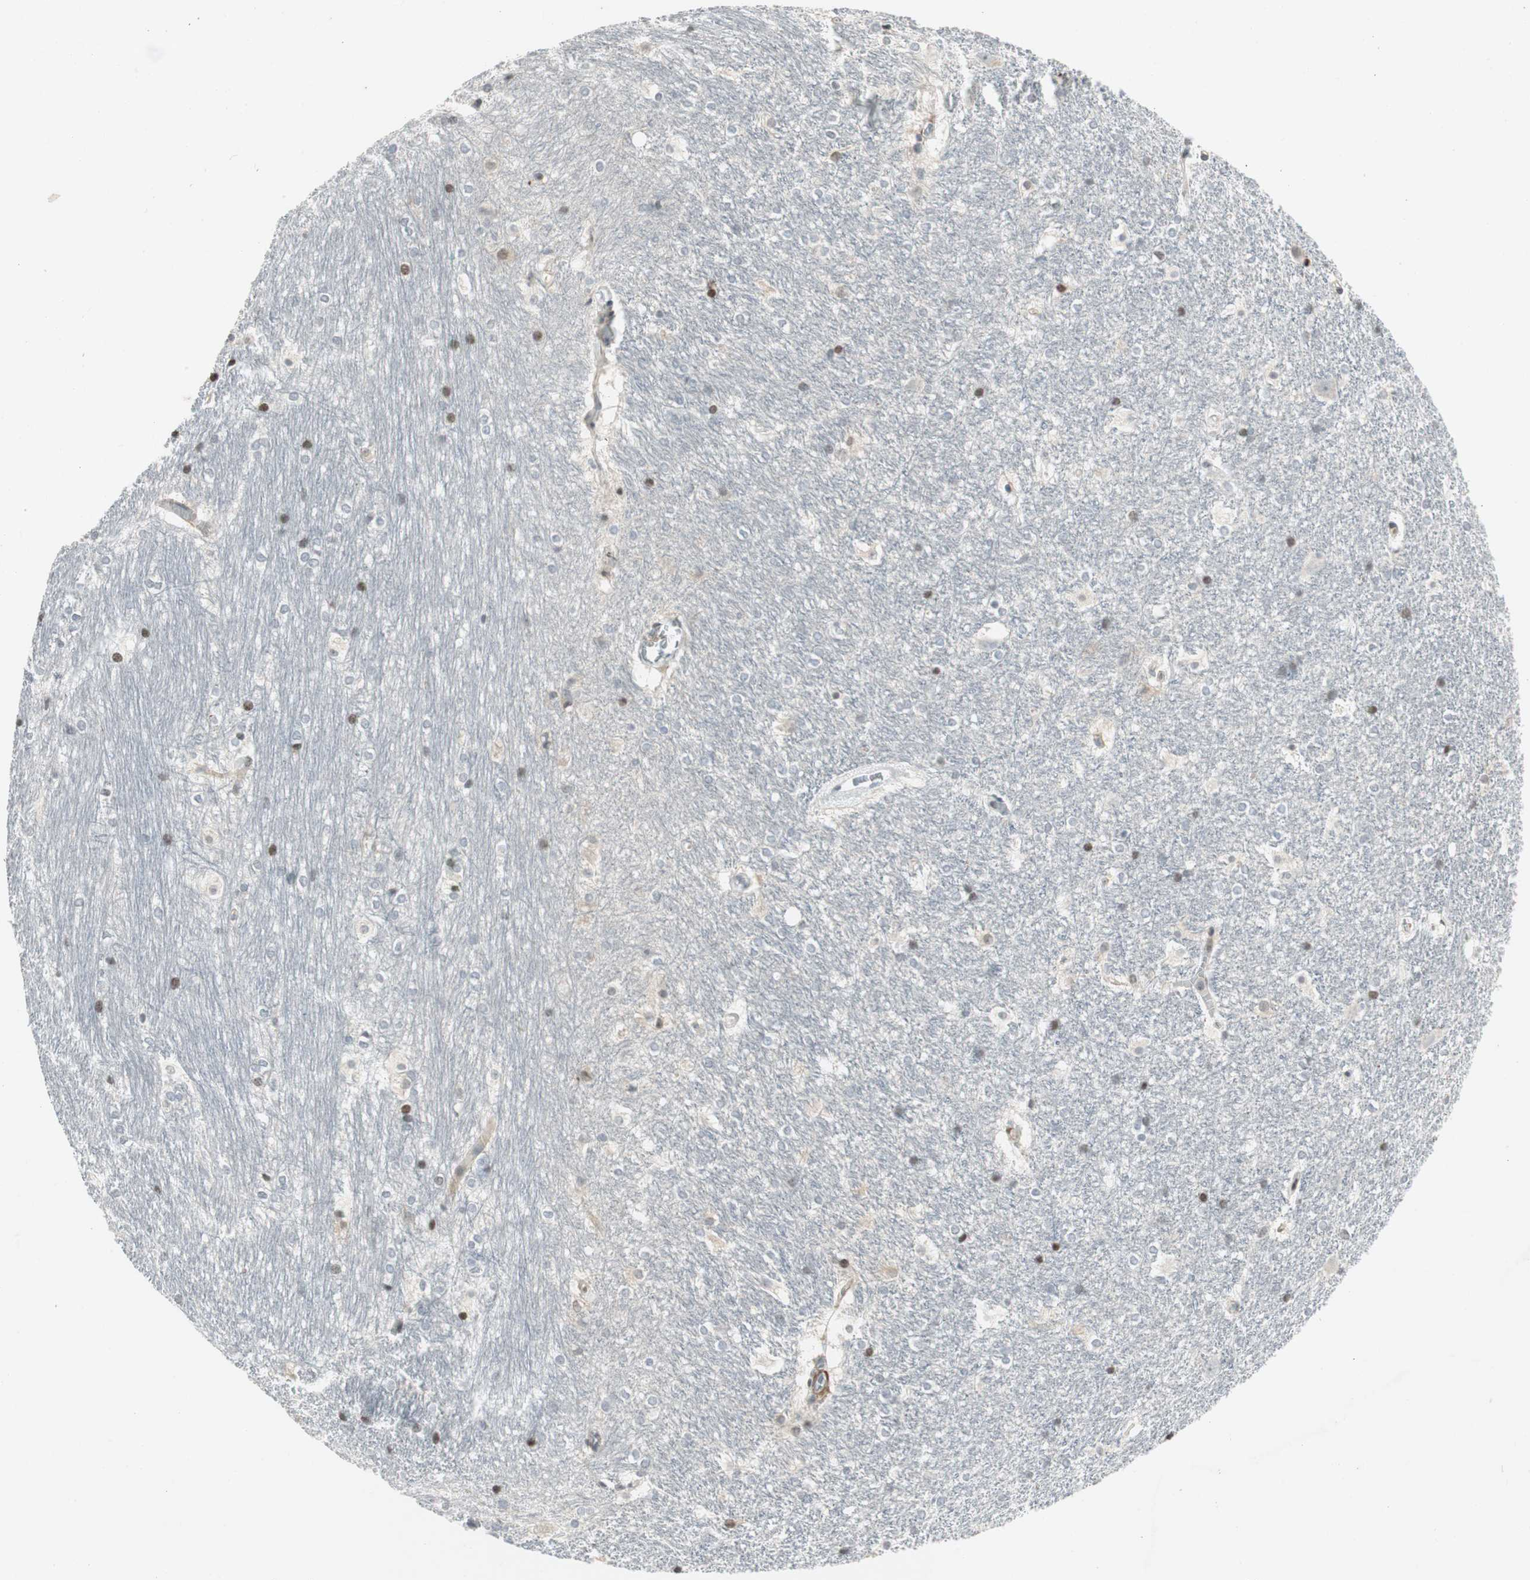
{"staining": {"intensity": "moderate", "quantity": "25%-75%", "location": "nuclear"}, "tissue": "hippocampus", "cell_type": "Glial cells", "image_type": "normal", "snomed": [{"axis": "morphology", "description": "Normal tissue, NOS"}, {"axis": "topography", "description": "Hippocampus"}], "caption": "DAB immunohistochemical staining of benign human hippocampus shows moderate nuclear protein expression in approximately 25%-75% of glial cells.", "gene": "PRKG1", "patient": {"sex": "female", "age": 19}}